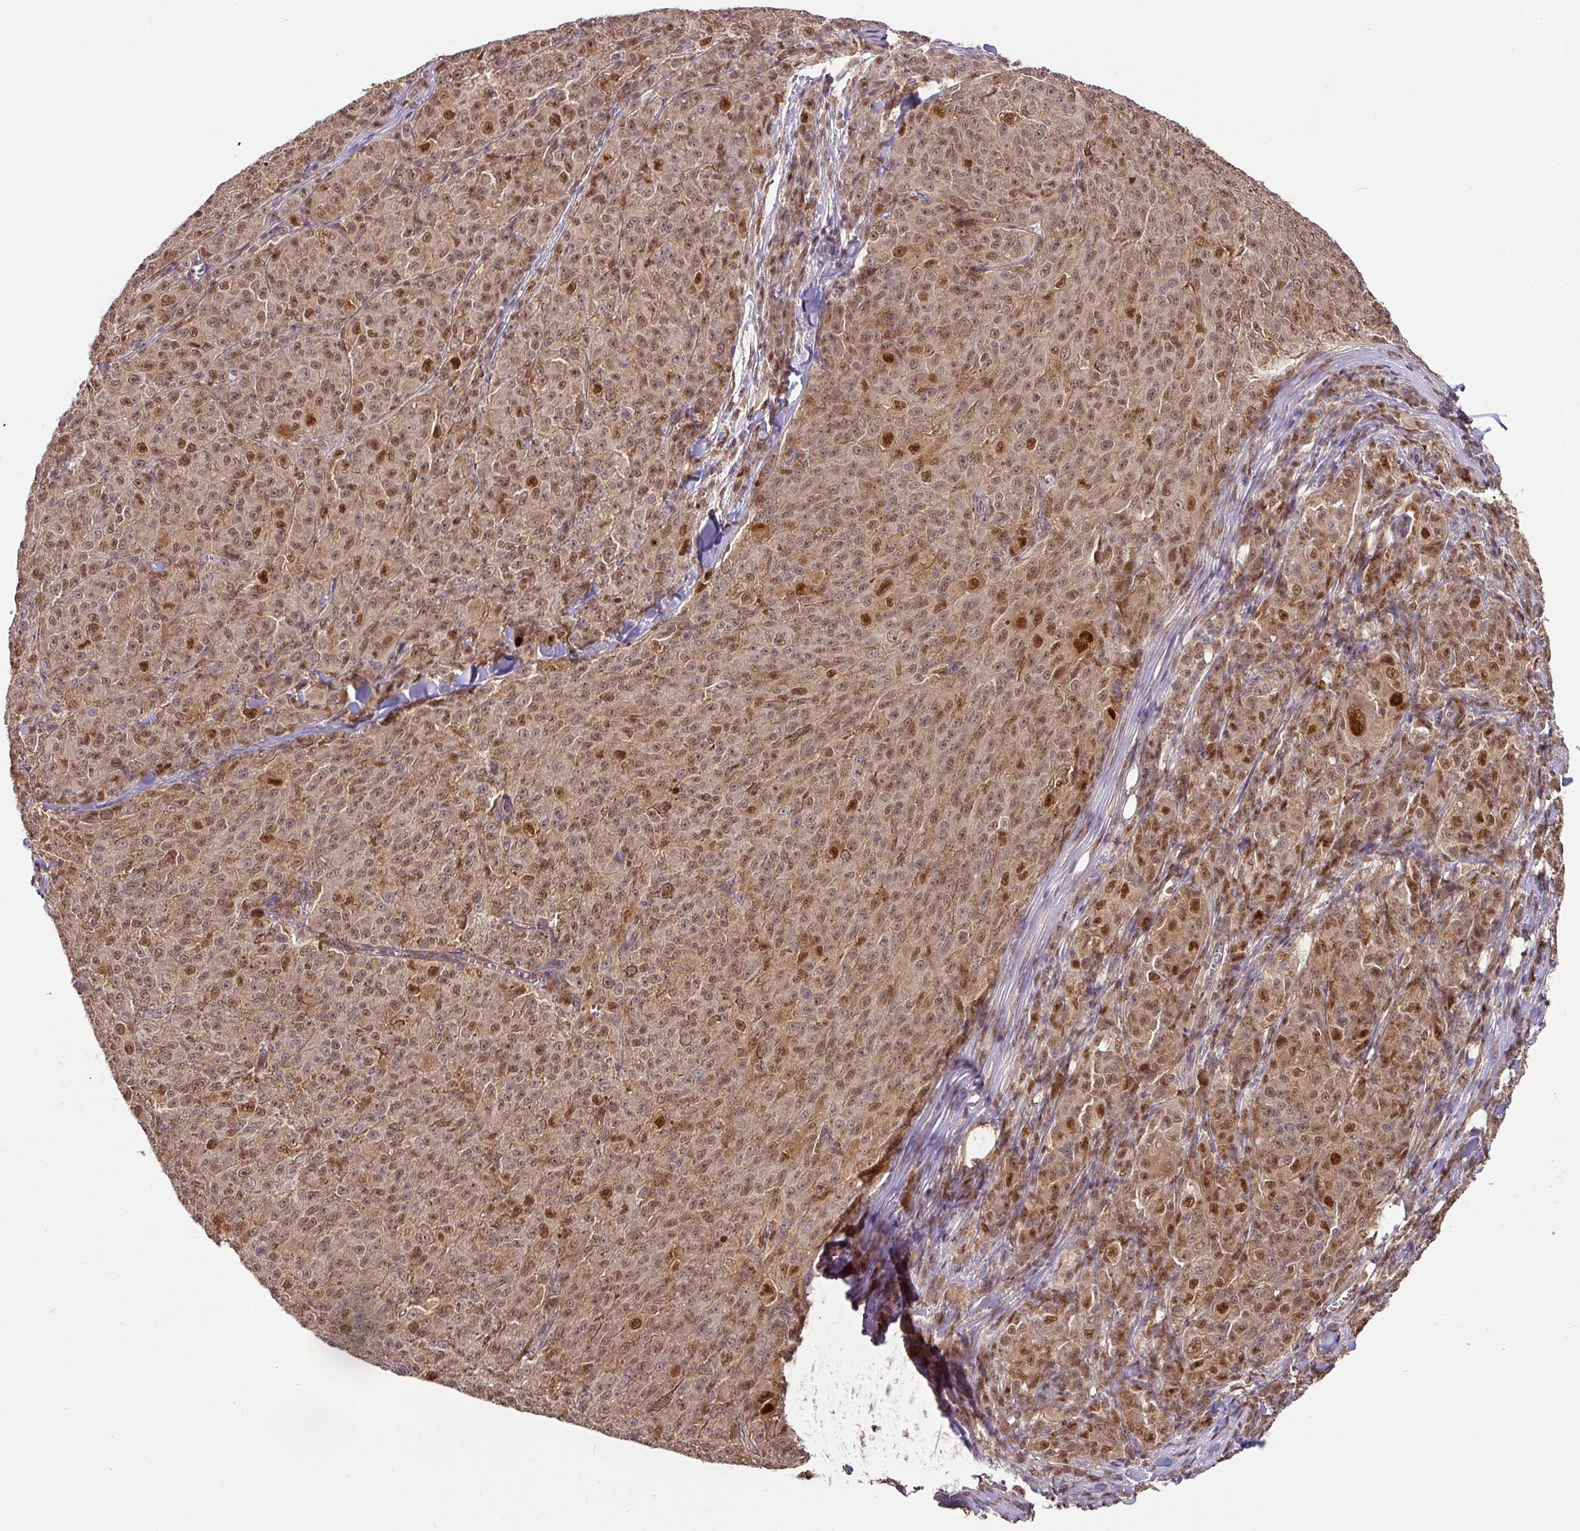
{"staining": {"intensity": "moderate", "quantity": ">75%", "location": "cytoplasmic/membranous,nuclear"}, "tissue": "melanoma", "cell_type": "Tumor cells", "image_type": "cancer", "snomed": [{"axis": "morphology", "description": "Malignant melanoma, NOS"}, {"axis": "topography", "description": "Skin"}], "caption": "Melanoma stained with IHC exhibits moderate cytoplasmic/membranous and nuclear expression in approximately >75% of tumor cells.", "gene": "RANBP9", "patient": {"sex": "female", "age": 52}}